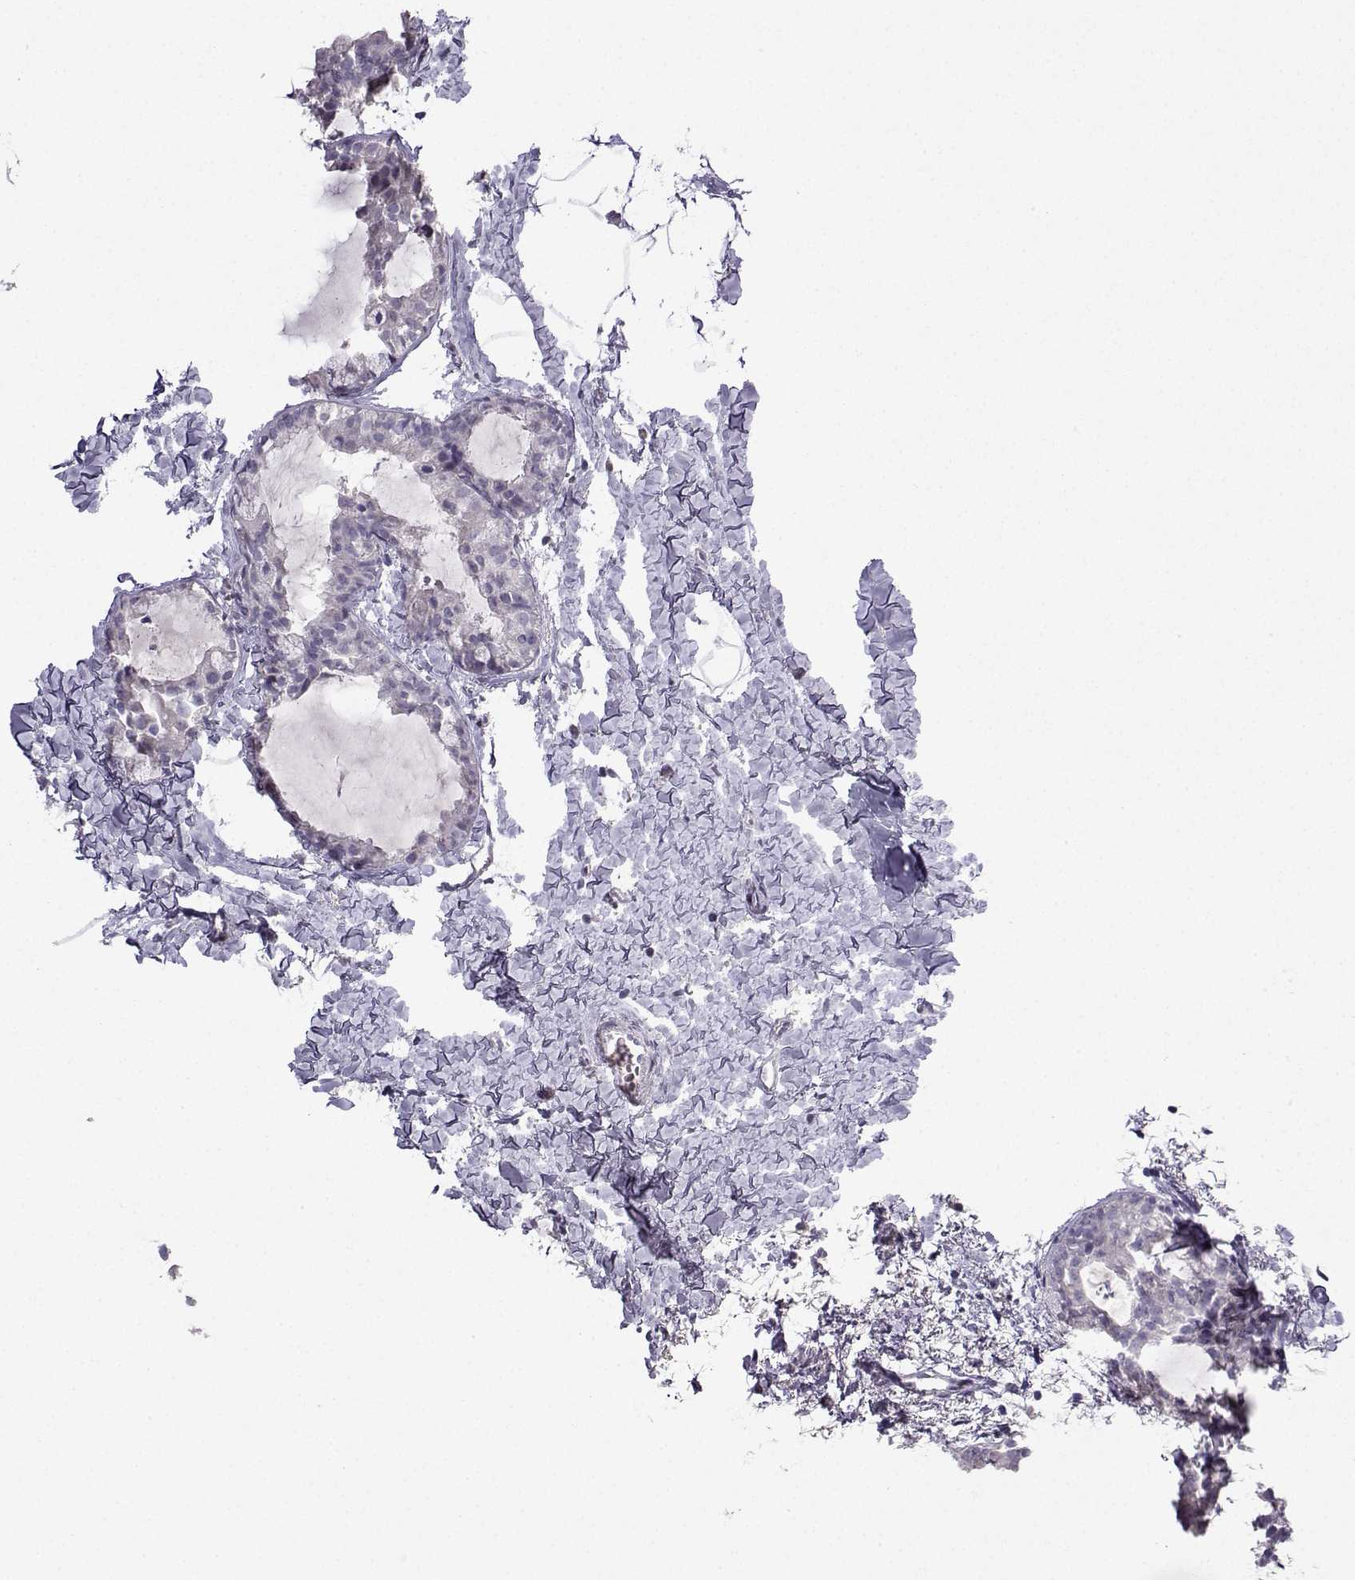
{"staining": {"intensity": "negative", "quantity": "none", "location": "none"}, "tissue": "breast cancer", "cell_type": "Tumor cells", "image_type": "cancer", "snomed": [{"axis": "morphology", "description": "Duct carcinoma"}, {"axis": "topography", "description": "Breast"}], "caption": "Breast cancer stained for a protein using IHC demonstrates no positivity tumor cells.", "gene": "CRYBB1", "patient": {"sex": "female", "age": 40}}